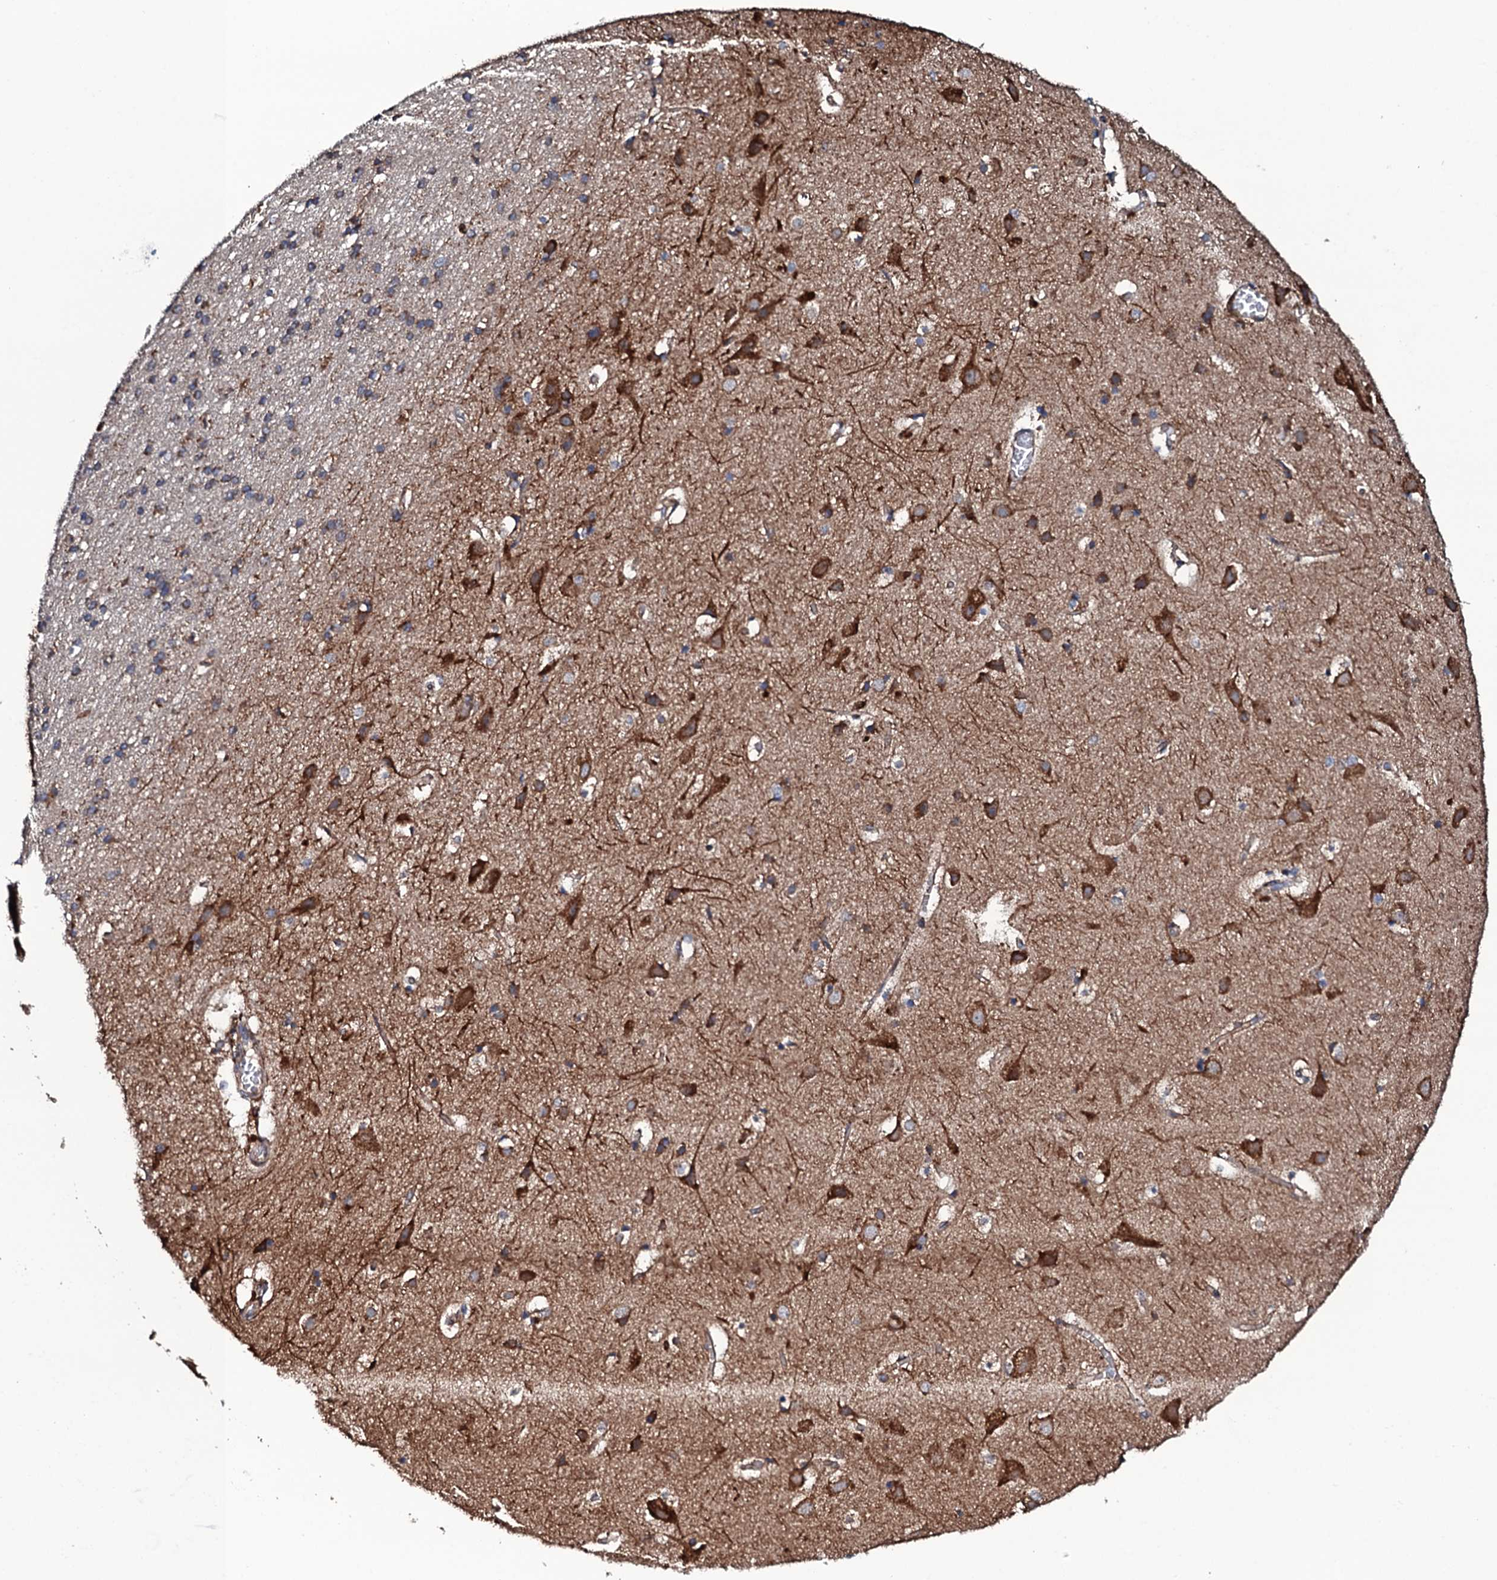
{"staining": {"intensity": "moderate", "quantity": "25%-75%", "location": "cytoplasmic/membranous"}, "tissue": "cerebral cortex", "cell_type": "Endothelial cells", "image_type": "normal", "snomed": [{"axis": "morphology", "description": "Normal tissue, NOS"}, {"axis": "topography", "description": "Cerebral cortex"}], "caption": "DAB (3,3'-diaminobenzidine) immunohistochemical staining of unremarkable cerebral cortex displays moderate cytoplasmic/membranous protein staining in about 25%-75% of endothelial cells.", "gene": "RAB12", "patient": {"sex": "male", "age": 54}}